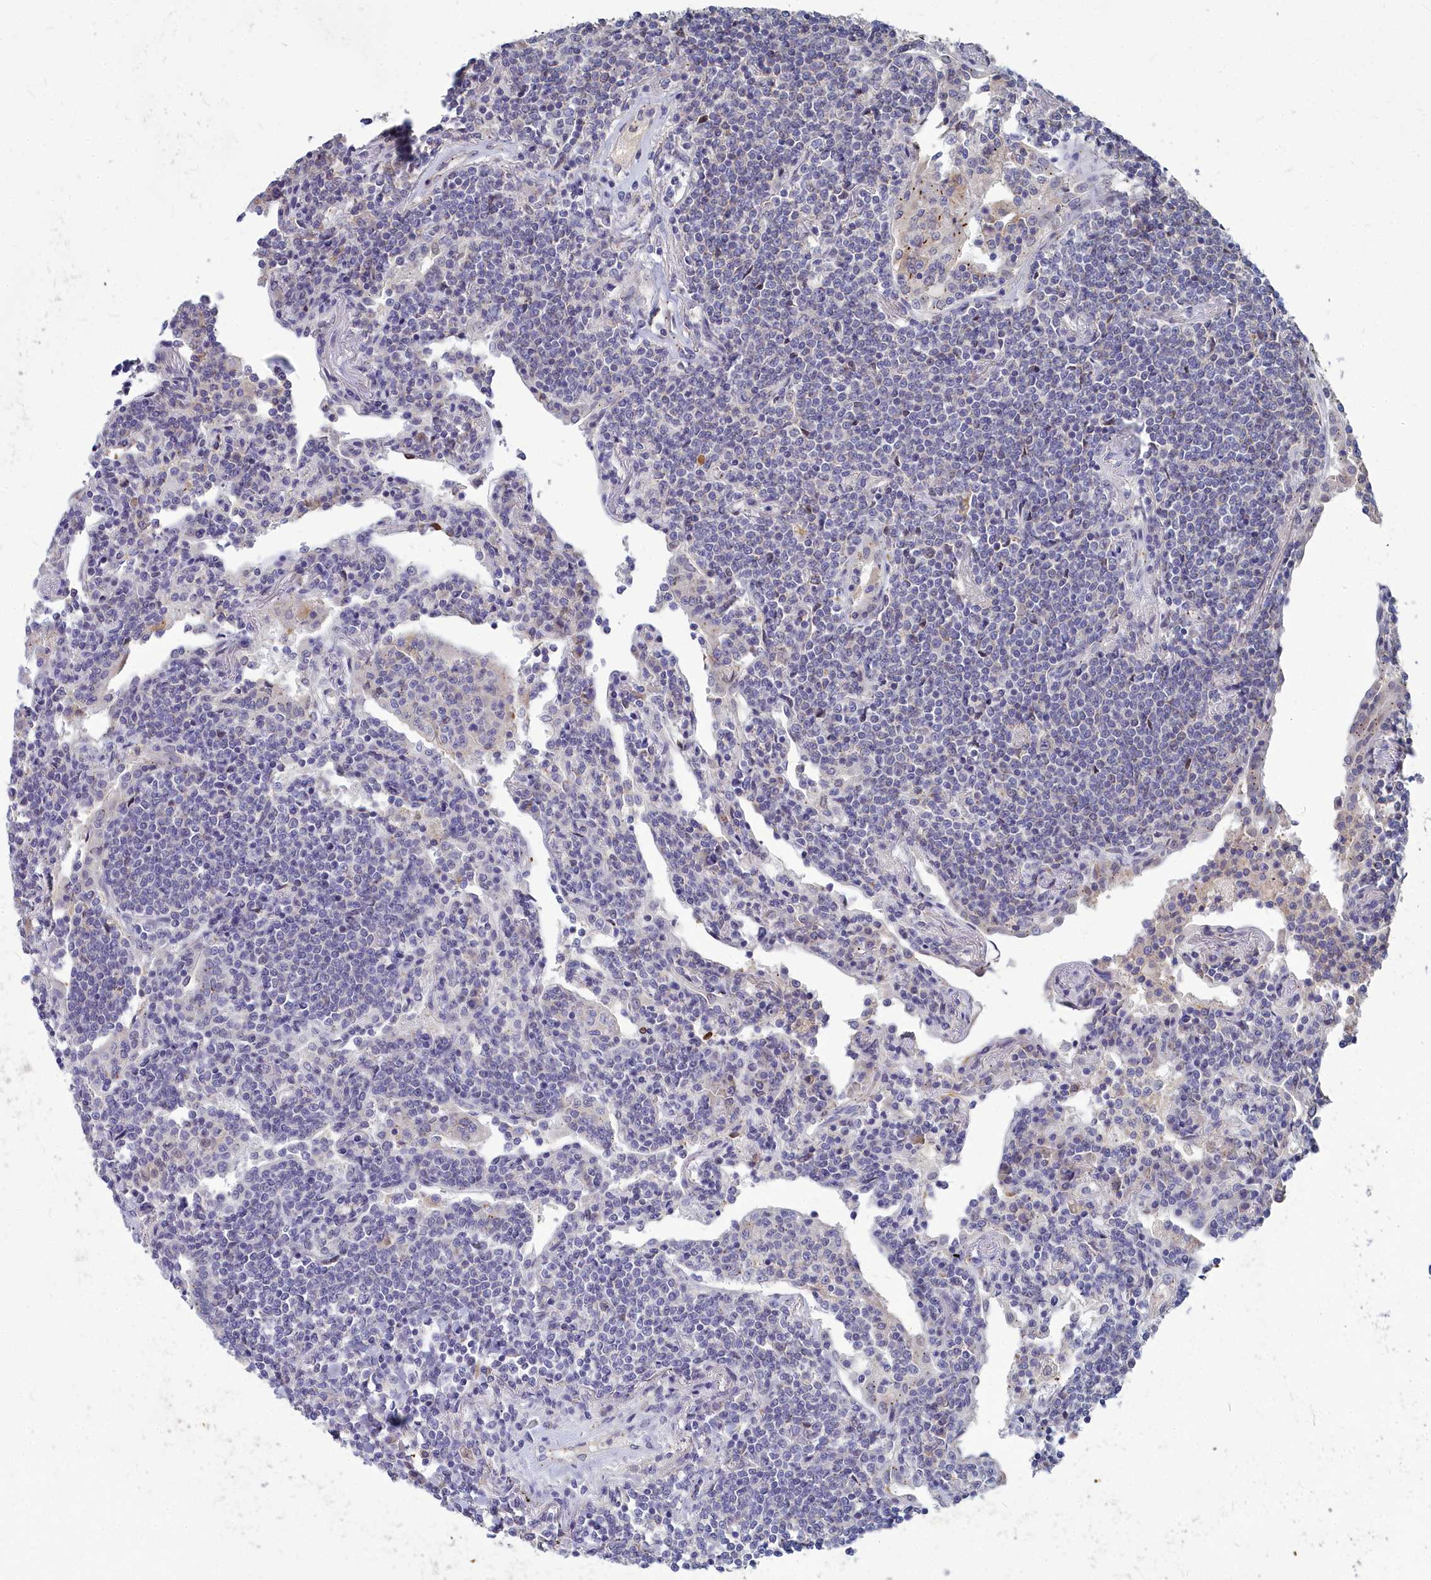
{"staining": {"intensity": "negative", "quantity": "none", "location": "none"}, "tissue": "lymphoma", "cell_type": "Tumor cells", "image_type": "cancer", "snomed": [{"axis": "morphology", "description": "Malignant lymphoma, non-Hodgkin's type, Low grade"}, {"axis": "topography", "description": "Lung"}], "caption": "Immunohistochemistry (IHC) of human lymphoma reveals no staining in tumor cells.", "gene": "NOXA1", "patient": {"sex": "female", "age": 71}}